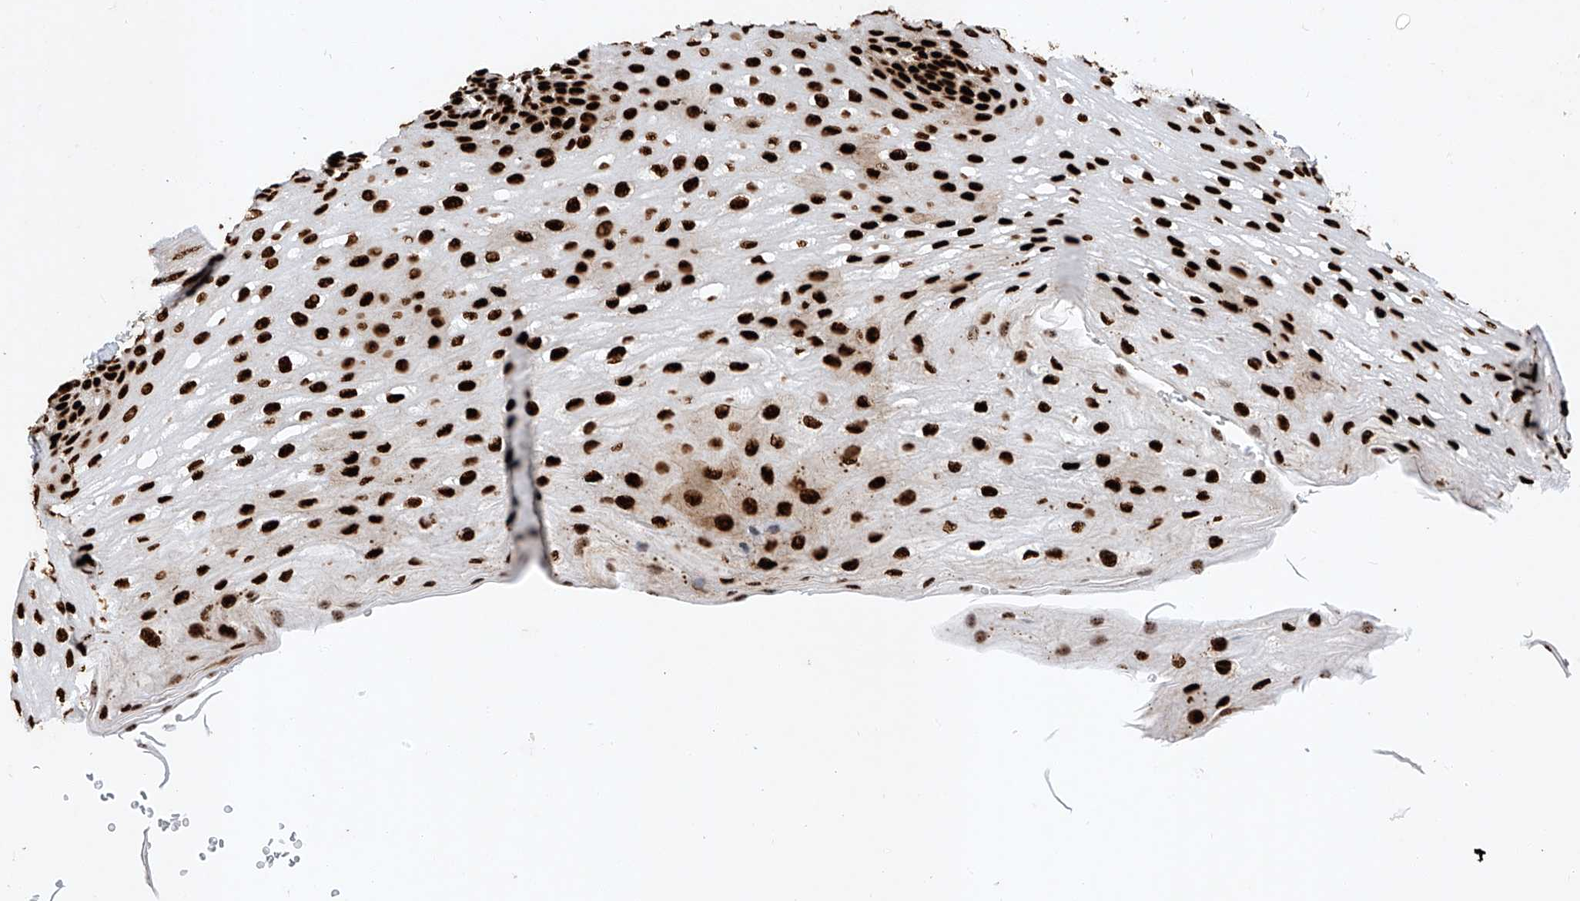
{"staining": {"intensity": "strong", "quantity": ">75%", "location": "nuclear"}, "tissue": "esophagus", "cell_type": "Squamous epithelial cells", "image_type": "normal", "snomed": [{"axis": "morphology", "description": "Normal tissue, NOS"}, {"axis": "topography", "description": "Esophagus"}], "caption": "Immunohistochemistry (IHC) image of unremarkable esophagus: human esophagus stained using immunohistochemistry (IHC) shows high levels of strong protein expression localized specifically in the nuclear of squamous epithelial cells, appearing as a nuclear brown color.", "gene": "SRSF6", "patient": {"sex": "female", "age": 66}}